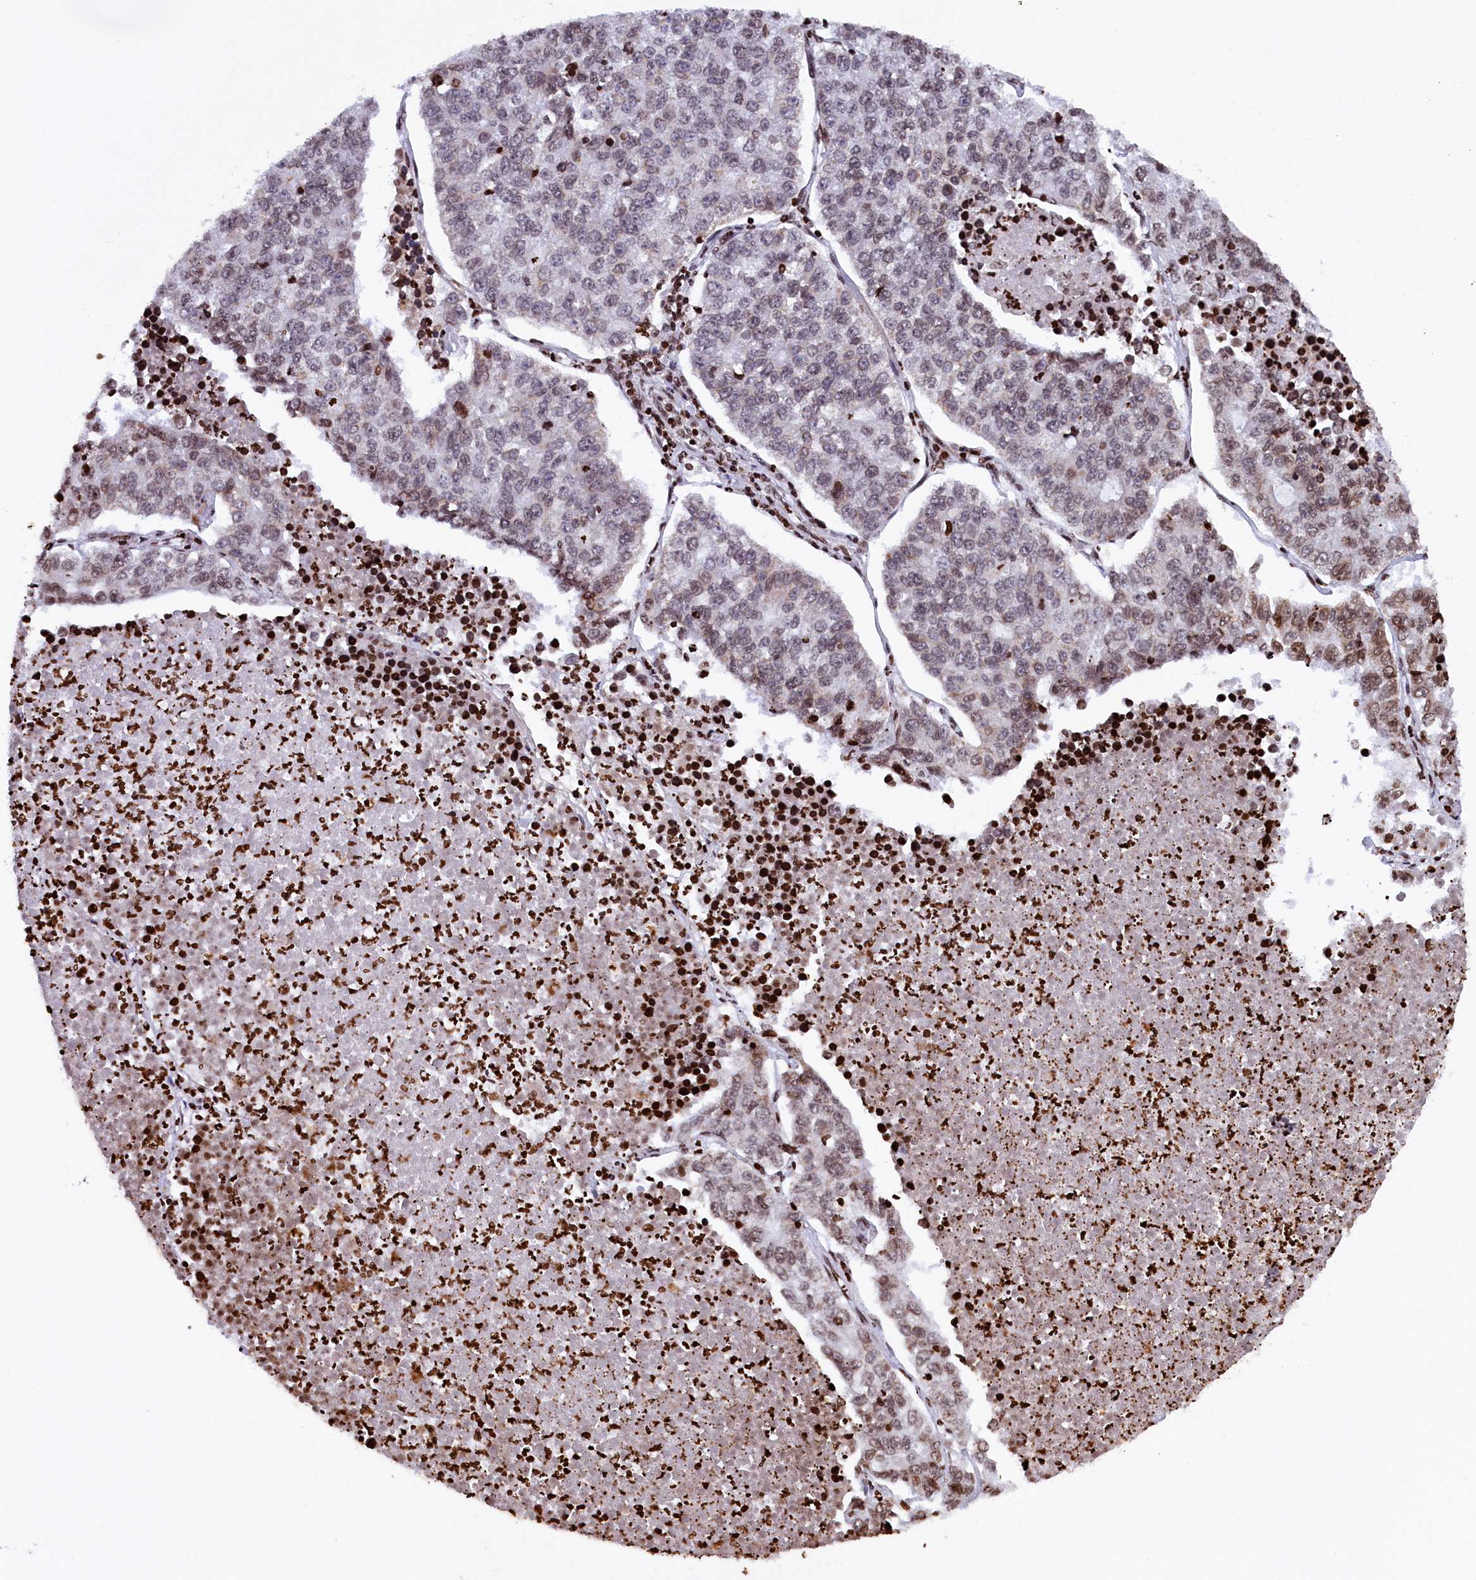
{"staining": {"intensity": "moderate", "quantity": "25%-75%", "location": "nuclear"}, "tissue": "lung cancer", "cell_type": "Tumor cells", "image_type": "cancer", "snomed": [{"axis": "morphology", "description": "Adenocarcinoma, NOS"}, {"axis": "topography", "description": "Lung"}], "caption": "Immunohistochemistry (IHC) of lung cancer (adenocarcinoma) exhibits medium levels of moderate nuclear staining in approximately 25%-75% of tumor cells.", "gene": "TIMM29", "patient": {"sex": "male", "age": 49}}